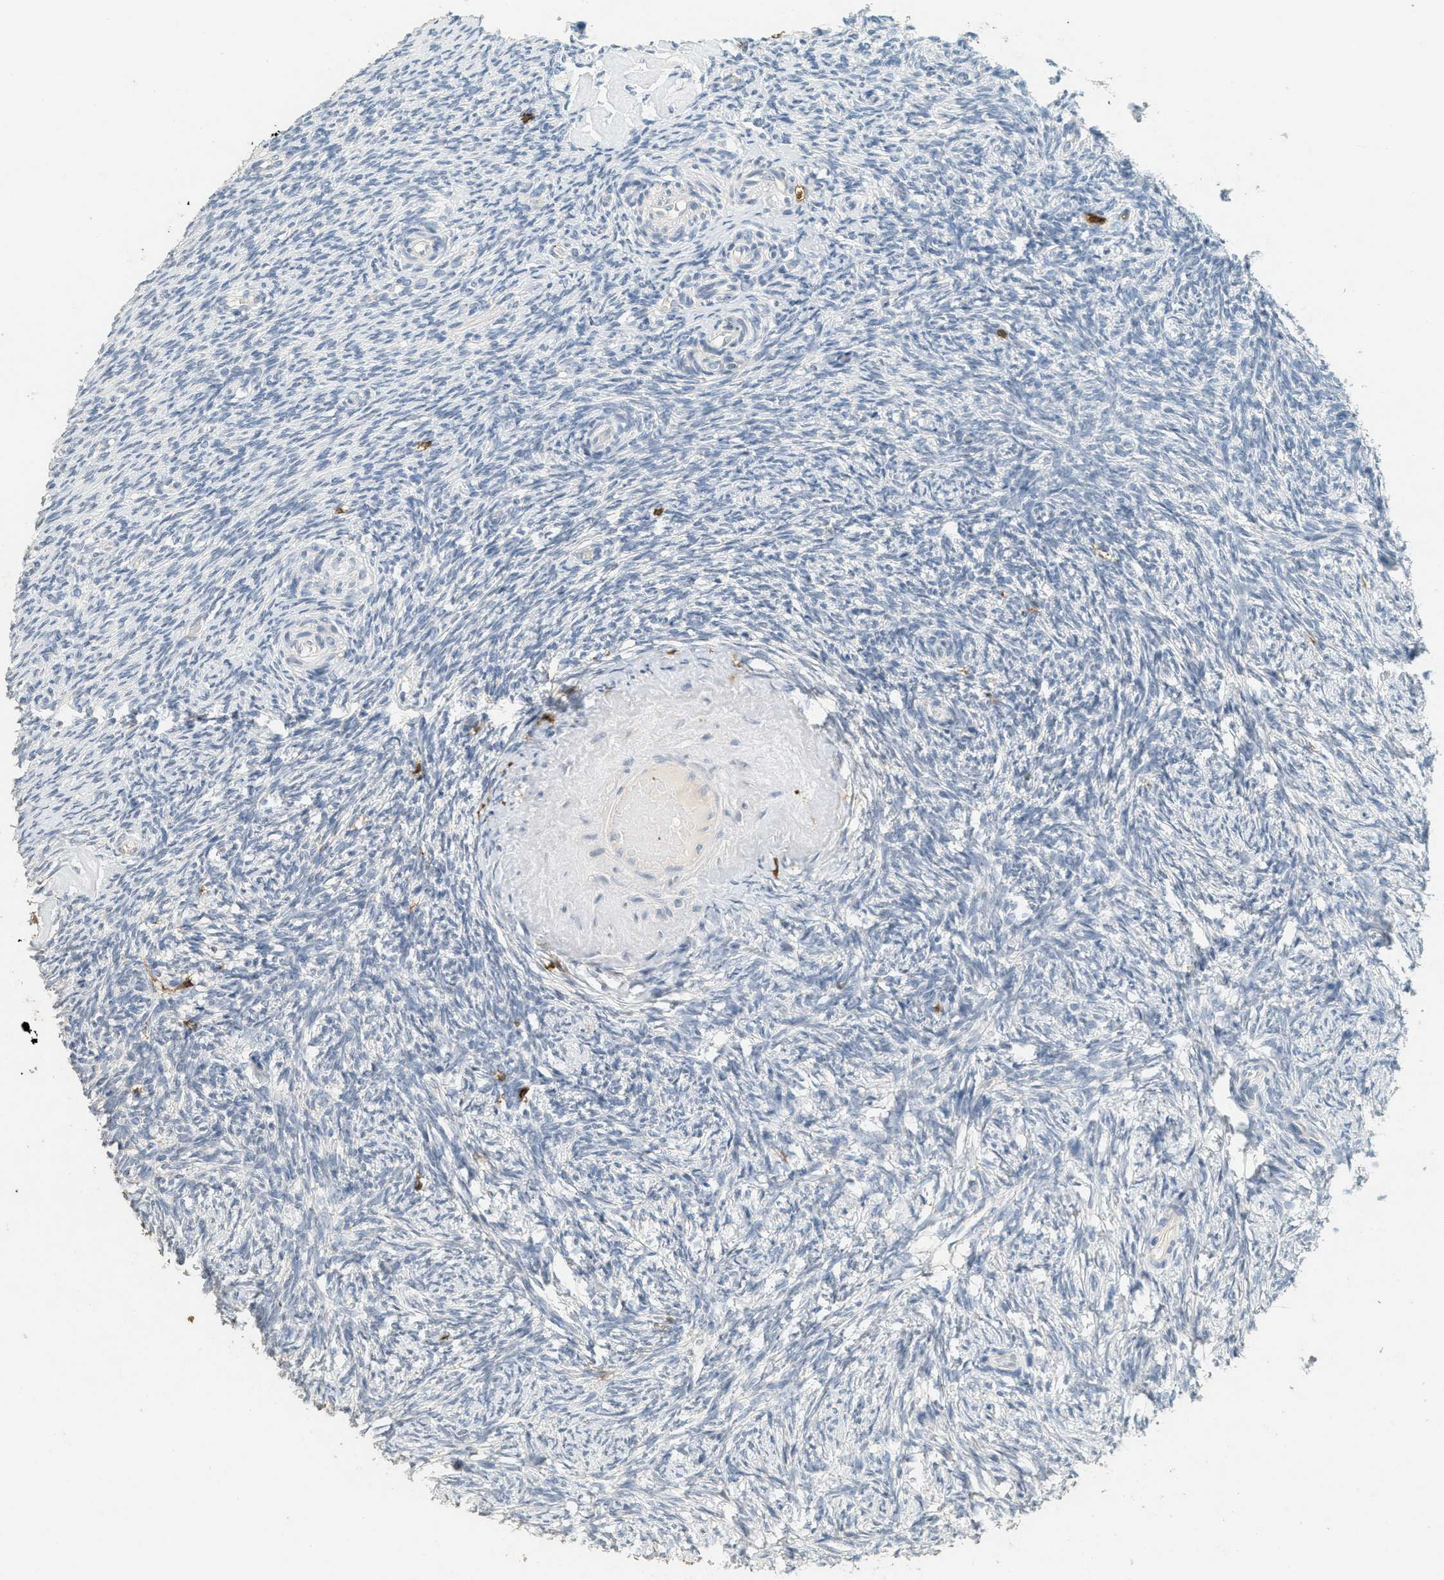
{"staining": {"intensity": "negative", "quantity": "none", "location": "none"}, "tissue": "ovary", "cell_type": "Ovarian stroma cells", "image_type": "normal", "snomed": [{"axis": "morphology", "description": "Normal tissue, NOS"}, {"axis": "topography", "description": "Ovary"}], "caption": "The image reveals no staining of ovarian stroma cells in unremarkable ovary.", "gene": "LSP1", "patient": {"sex": "female", "age": 60}}